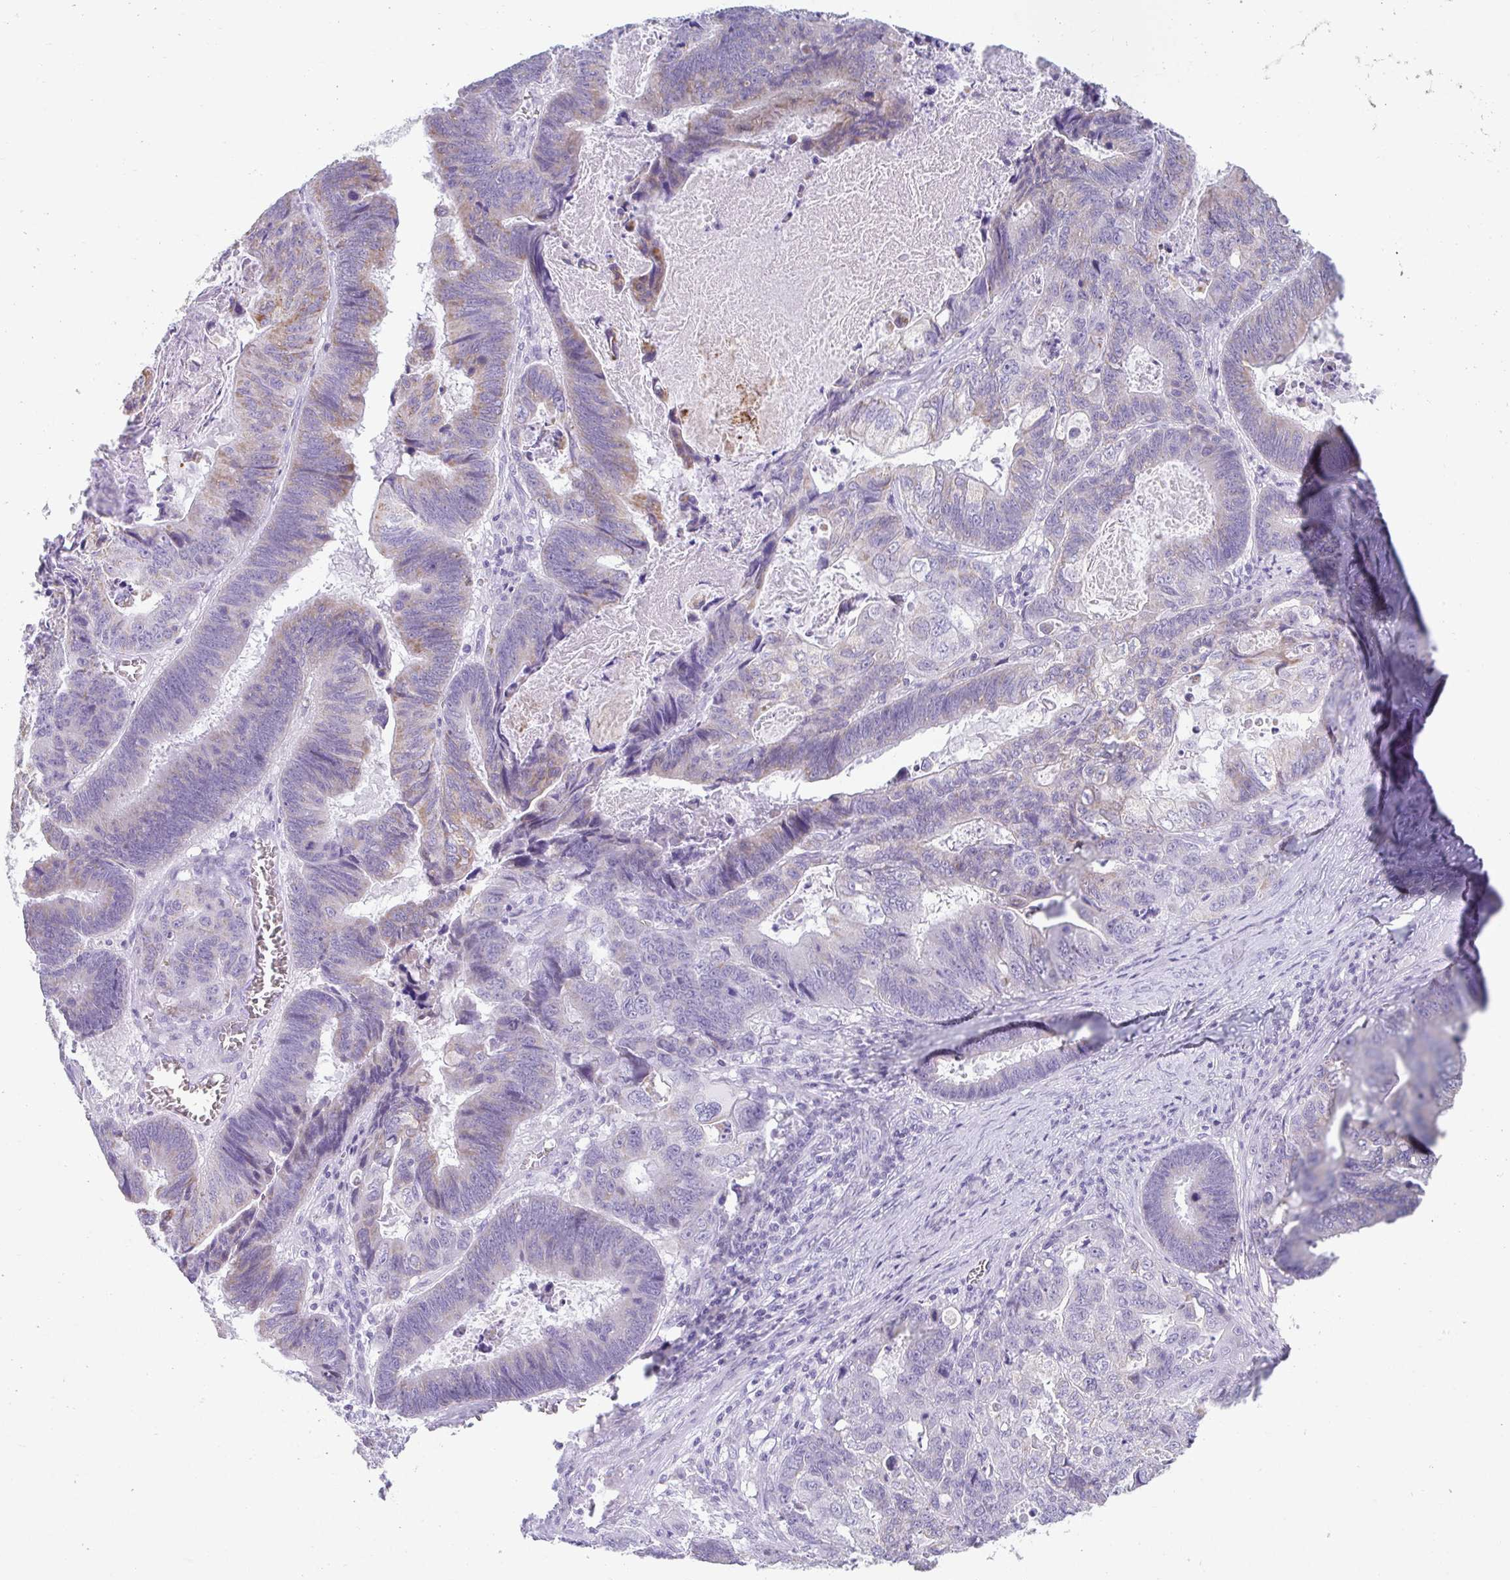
{"staining": {"intensity": "moderate", "quantity": "<25%", "location": "cytoplasmic/membranous"}, "tissue": "lung cancer", "cell_type": "Tumor cells", "image_type": "cancer", "snomed": [{"axis": "morphology", "description": "Aneuploidy"}, {"axis": "morphology", "description": "Adenocarcinoma, NOS"}, {"axis": "morphology", "description": "Adenocarcinoma primary or metastatic"}, {"axis": "topography", "description": "Lung"}], "caption": "IHC (DAB (3,3'-diaminobenzidine)) staining of human lung adenocarcinoma primary or metastatic displays moderate cytoplasmic/membranous protein expression in approximately <25% of tumor cells.", "gene": "RLF", "patient": {"sex": "female", "age": 75}}